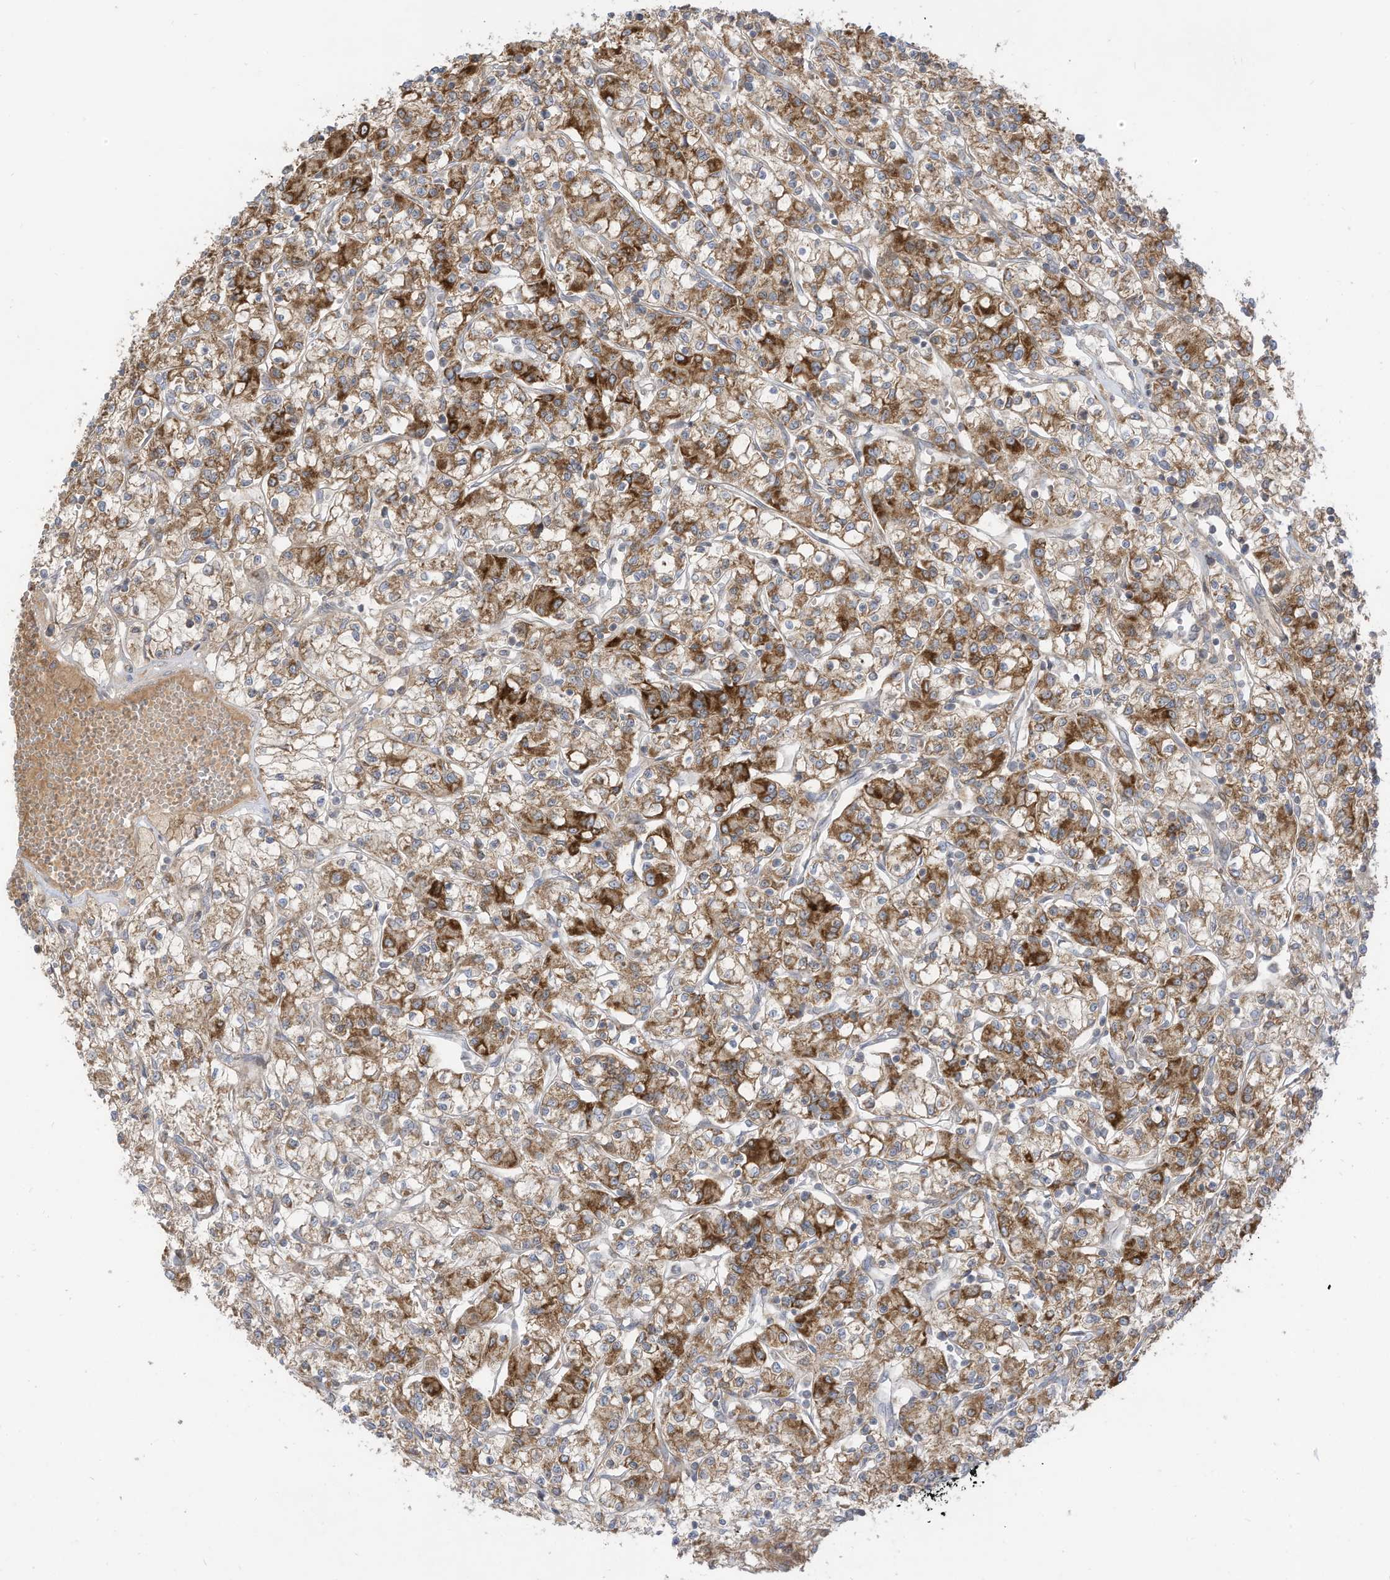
{"staining": {"intensity": "strong", "quantity": ">75%", "location": "cytoplasmic/membranous"}, "tissue": "renal cancer", "cell_type": "Tumor cells", "image_type": "cancer", "snomed": [{"axis": "morphology", "description": "Adenocarcinoma, NOS"}, {"axis": "topography", "description": "Kidney"}], "caption": "Renal cancer (adenocarcinoma) stained with DAB IHC demonstrates high levels of strong cytoplasmic/membranous positivity in about >75% of tumor cells. The staining was performed using DAB (3,3'-diaminobenzidine), with brown indicating positive protein expression. Nuclei are stained blue with hematoxylin.", "gene": "CGAS", "patient": {"sex": "female", "age": 59}}